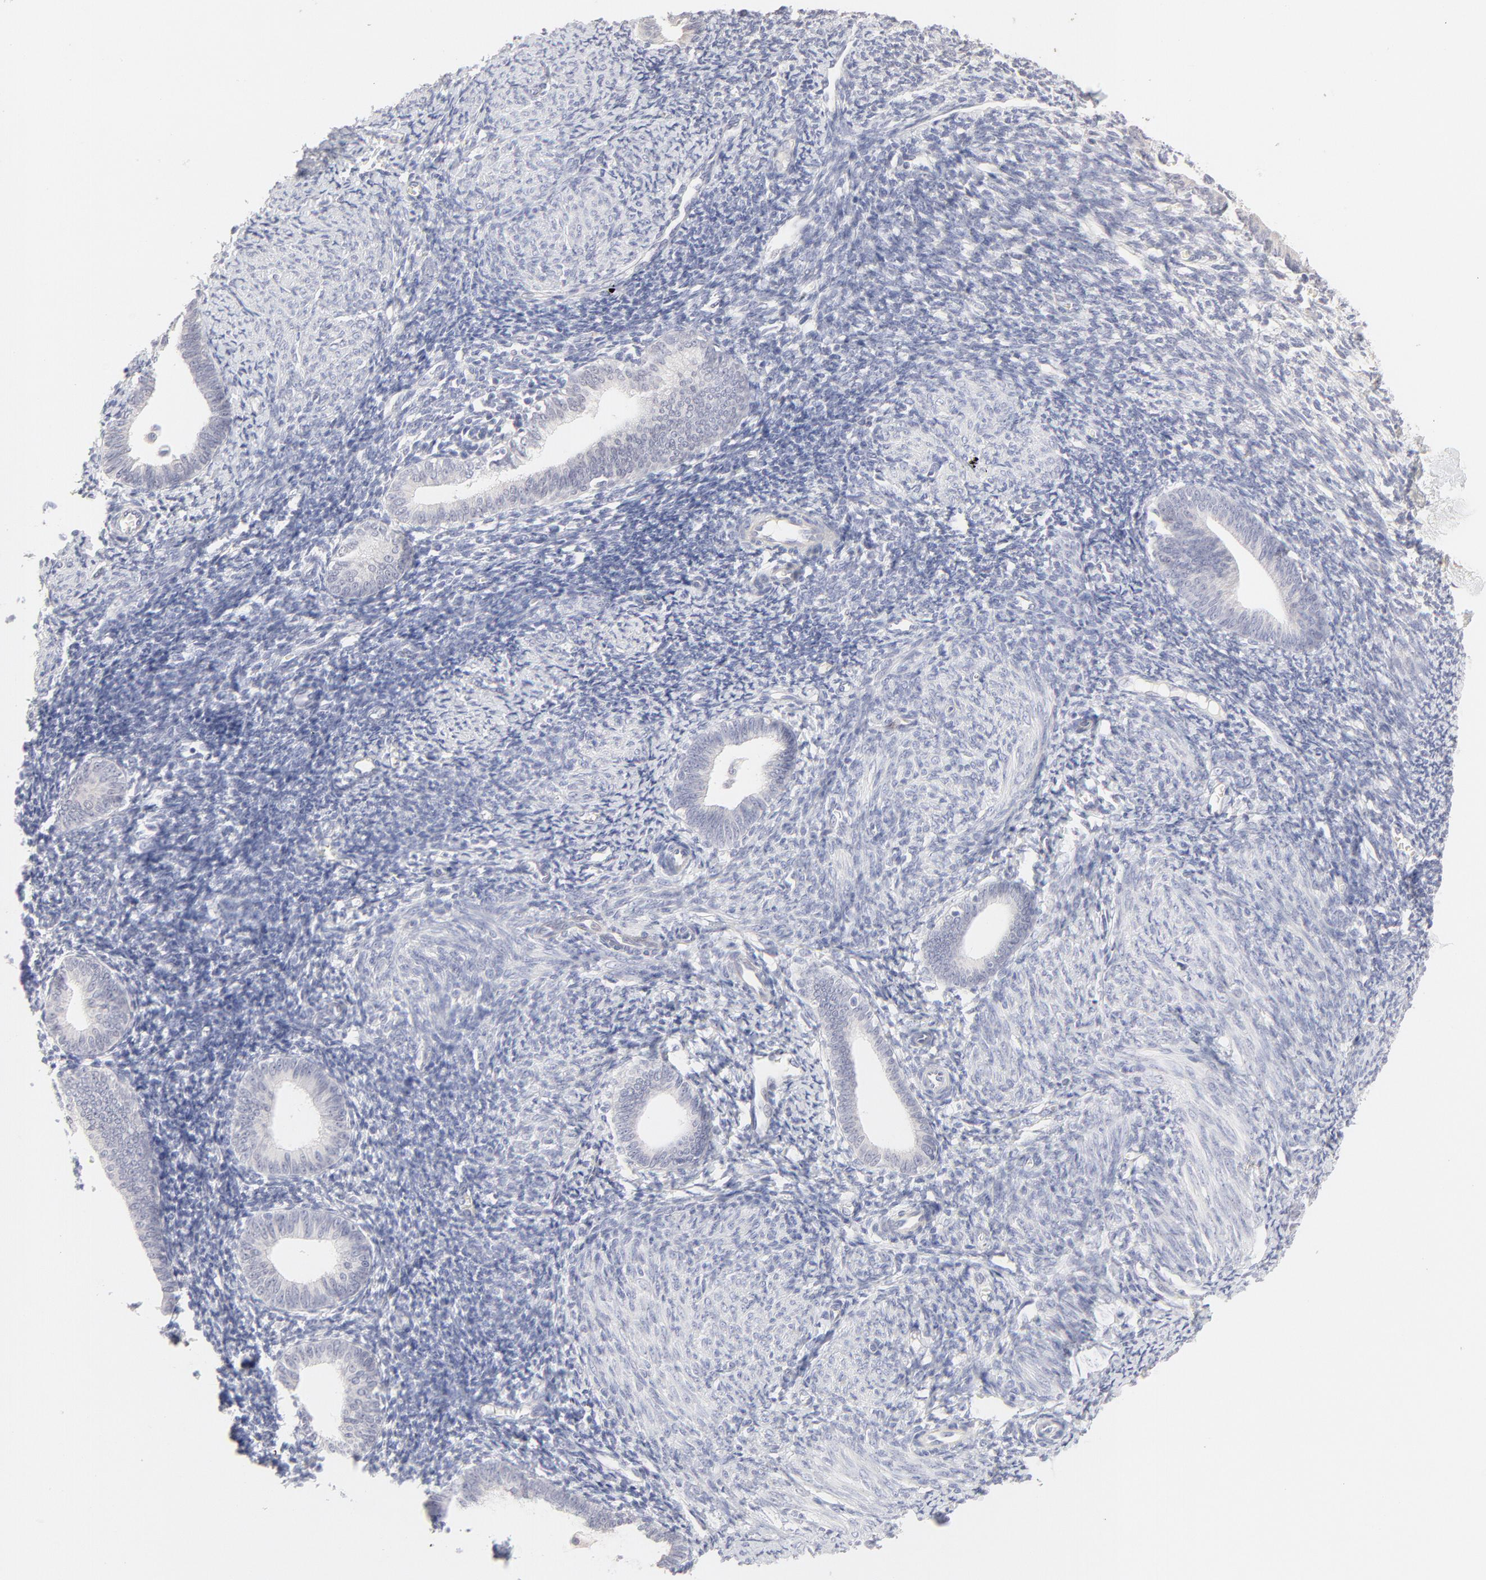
{"staining": {"intensity": "negative", "quantity": "none", "location": "none"}, "tissue": "endometrium", "cell_type": "Cells in endometrial stroma", "image_type": "normal", "snomed": [{"axis": "morphology", "description": "Normal tissue, NOS"}, {"axis": "topography", "description": "Endometrium"}], "caption": "IHC of benign human endometrium demonstrates no positivity in cells in endometrial stroma.", "gene": "ELF3", "patient": {"sex": "female", "age": 57}}